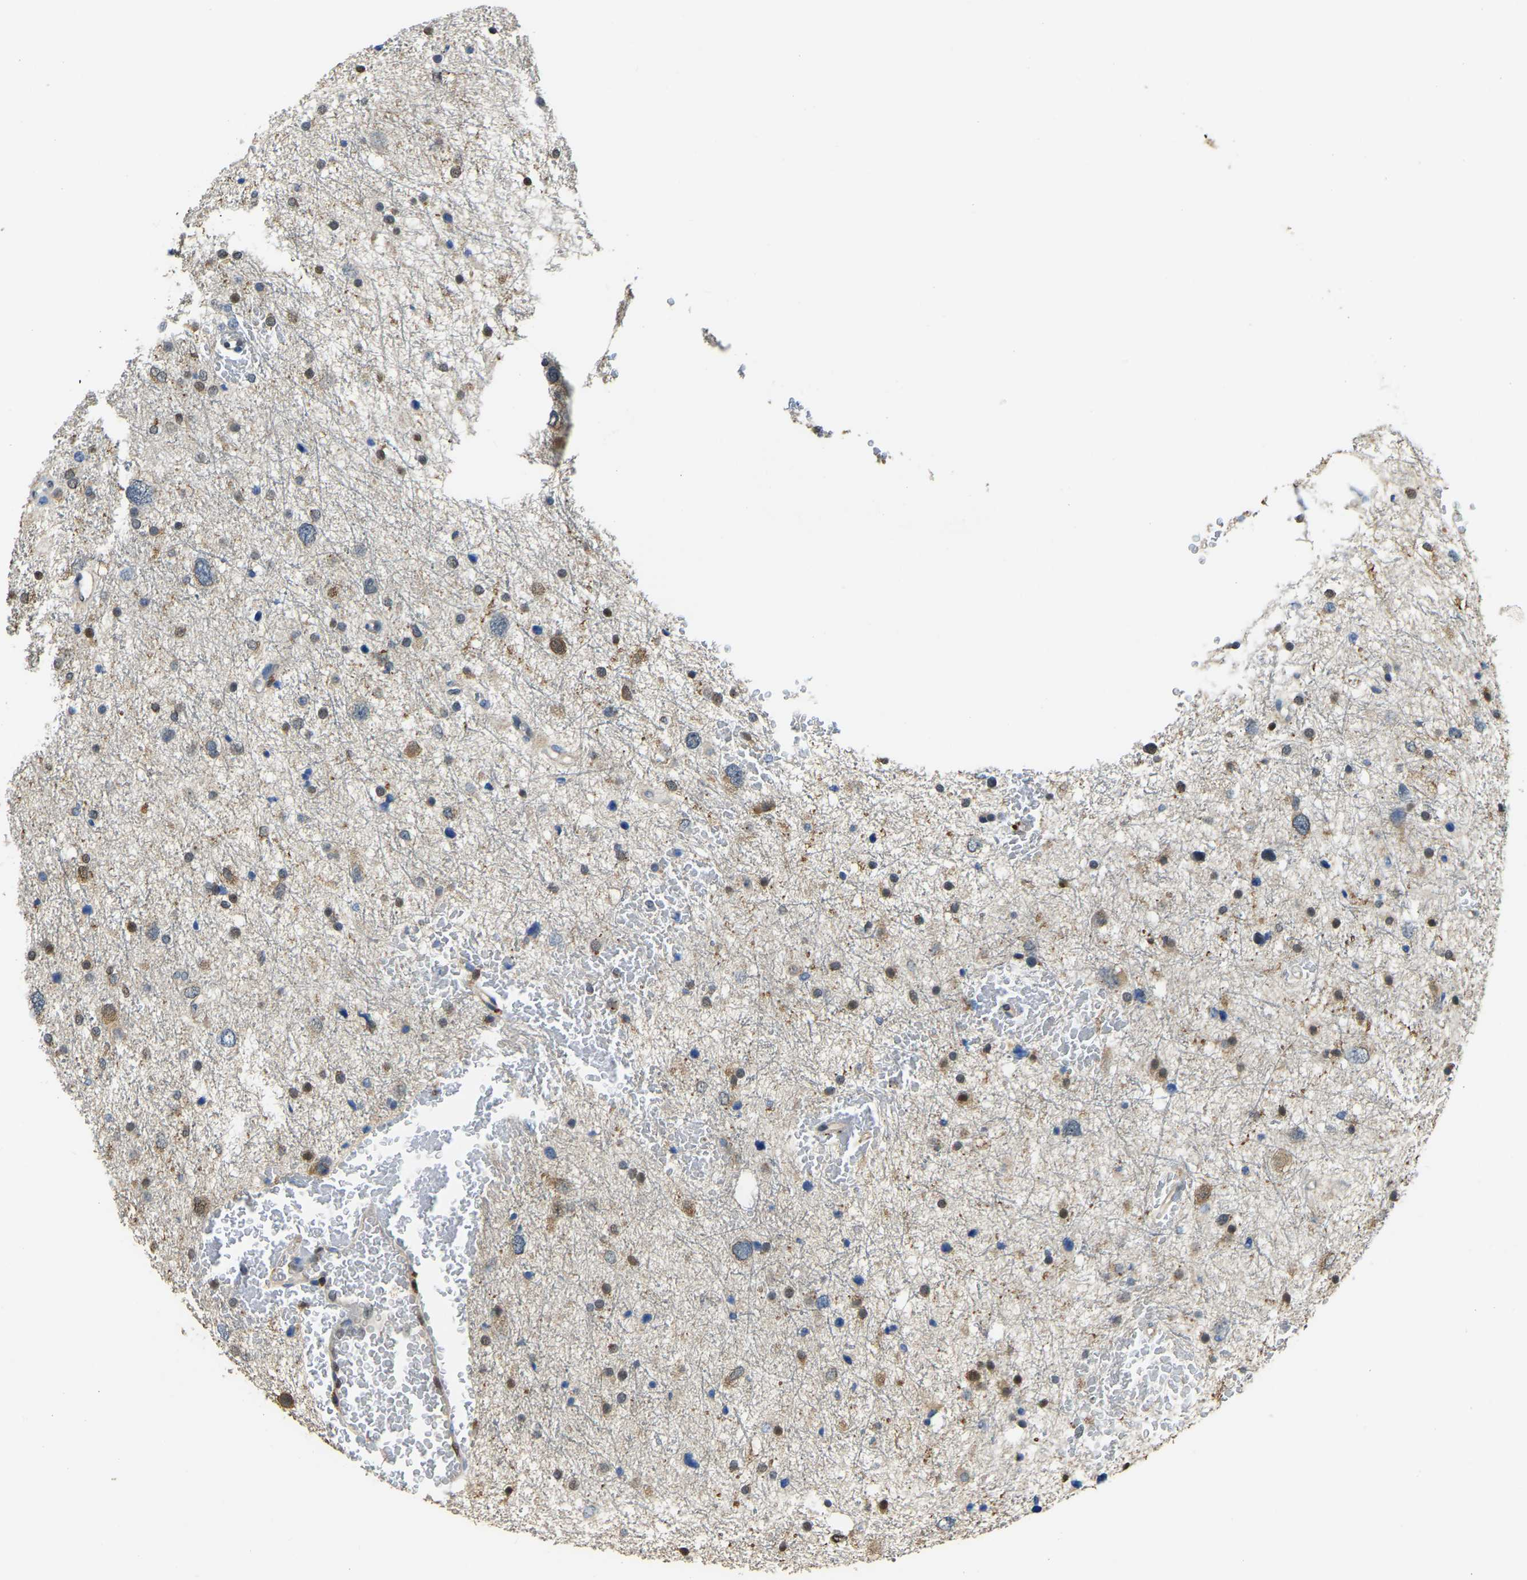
{"staining": {"intensity": "moderate", "quantity": "25%-75%", "location": "cytoplasmic/membranous,nuclear"}, "tissue": "glioma", "cell_type": "Tumor cells", "image_type": "cancer", "snomed": [{"axis": "morphology", "description": "Glioma, malignant, Low grade"}, {"axis": "topography", "description": "Brain"}], "caption": "This photomicrograph shows immunohistochemistry (IHC) staining of malignant glioma (low-grade), with medium moderate cytoplasmic/membranous and nuclear expression in about 25%-75% of tumor cells.", "gene": "NANS", "patient": {"sex": "female", "age": 37}}